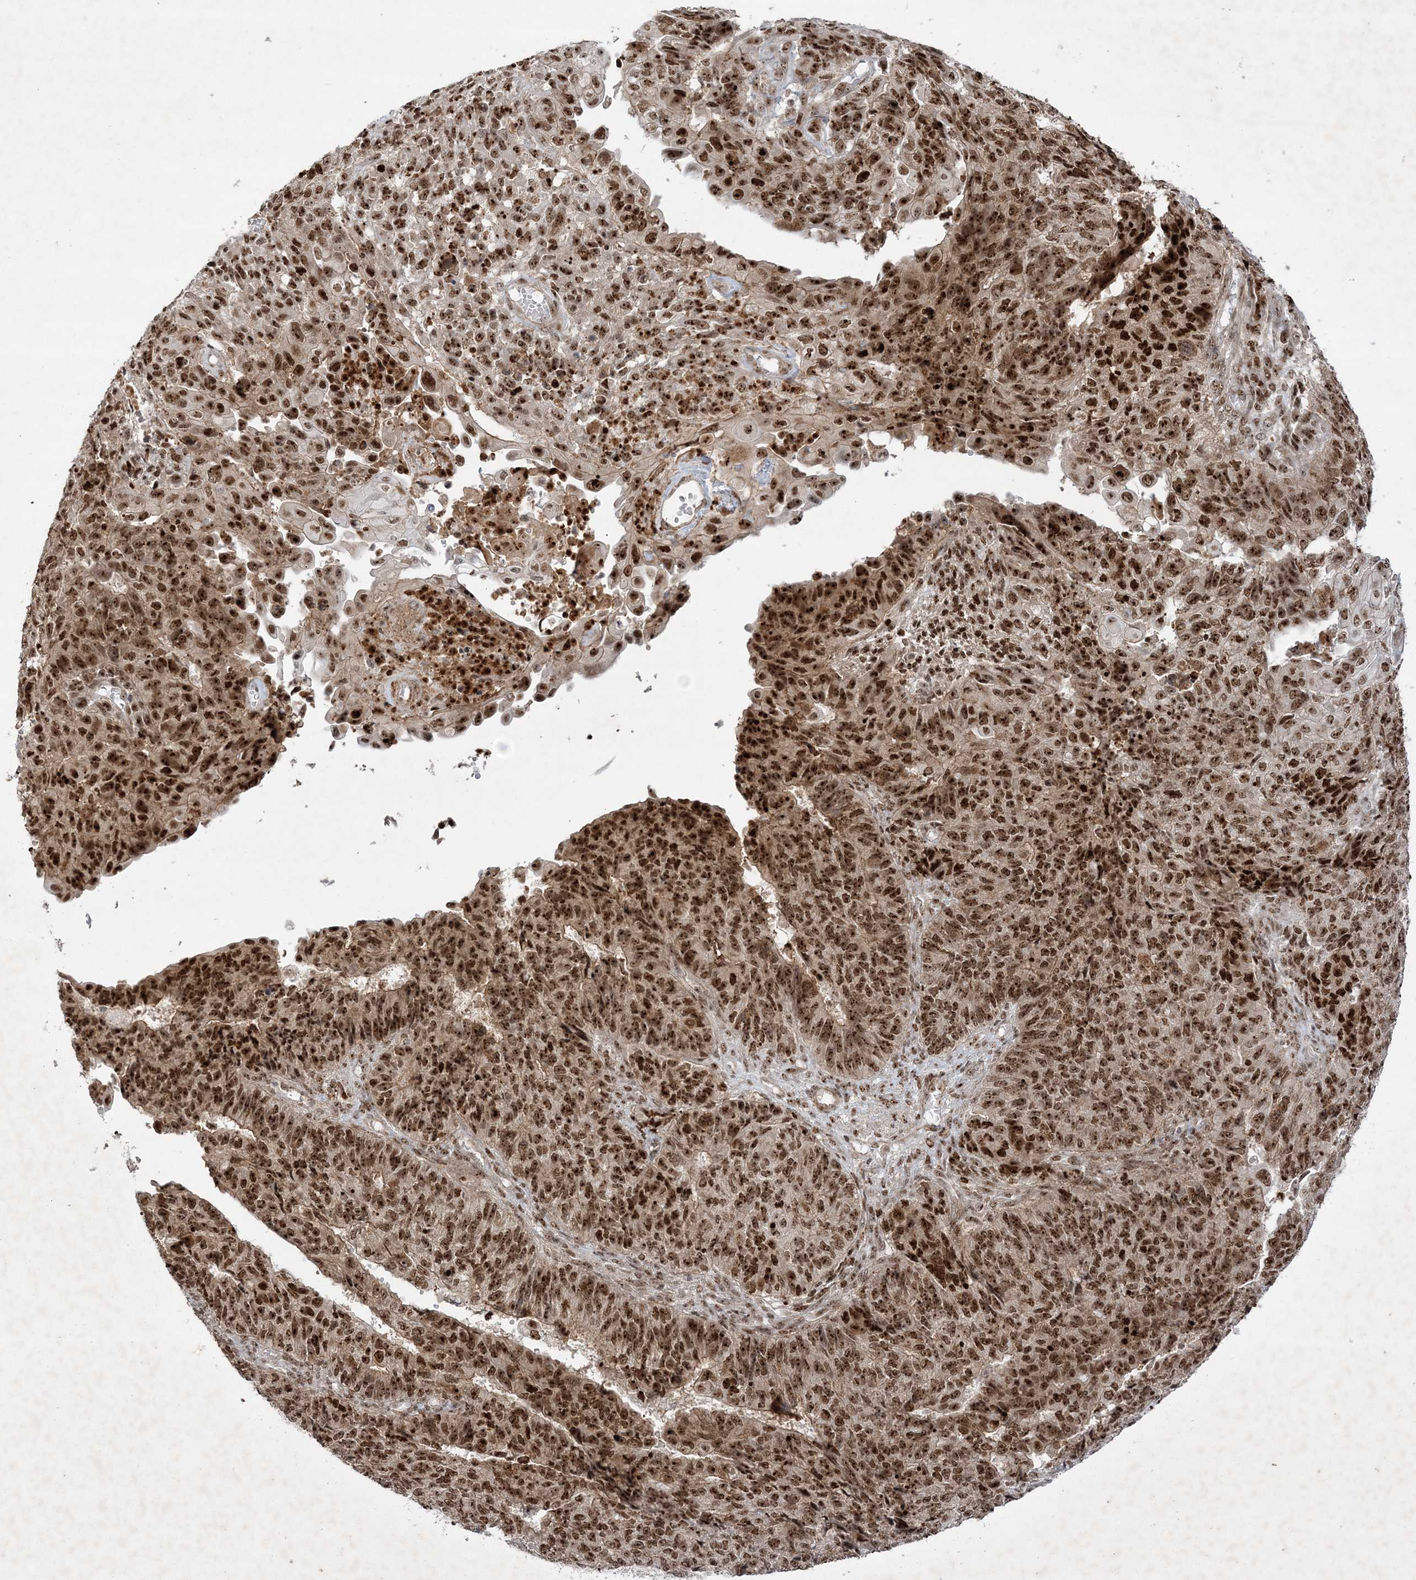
{"staining": {"intensity": "strong", "quantity": ">75%", "location": "nuclear"}, "tissue": "endometrial cancer", "cell_type": "Tumor cells", "image_type": "cancer", "snomed": [{"axis": "morphology", "description": "Adenocarcinoma, NOS"}, {"axis": "topography", "description": "Endometrium"}], "caption": "This micrograph exhibits IHC staining of endometrial adenocarcinoma, with high strong nuclear expression in approximately >75% of tumor cells.", "gene": "NPM3", "patient": {"sex": "female", "age": 32}}